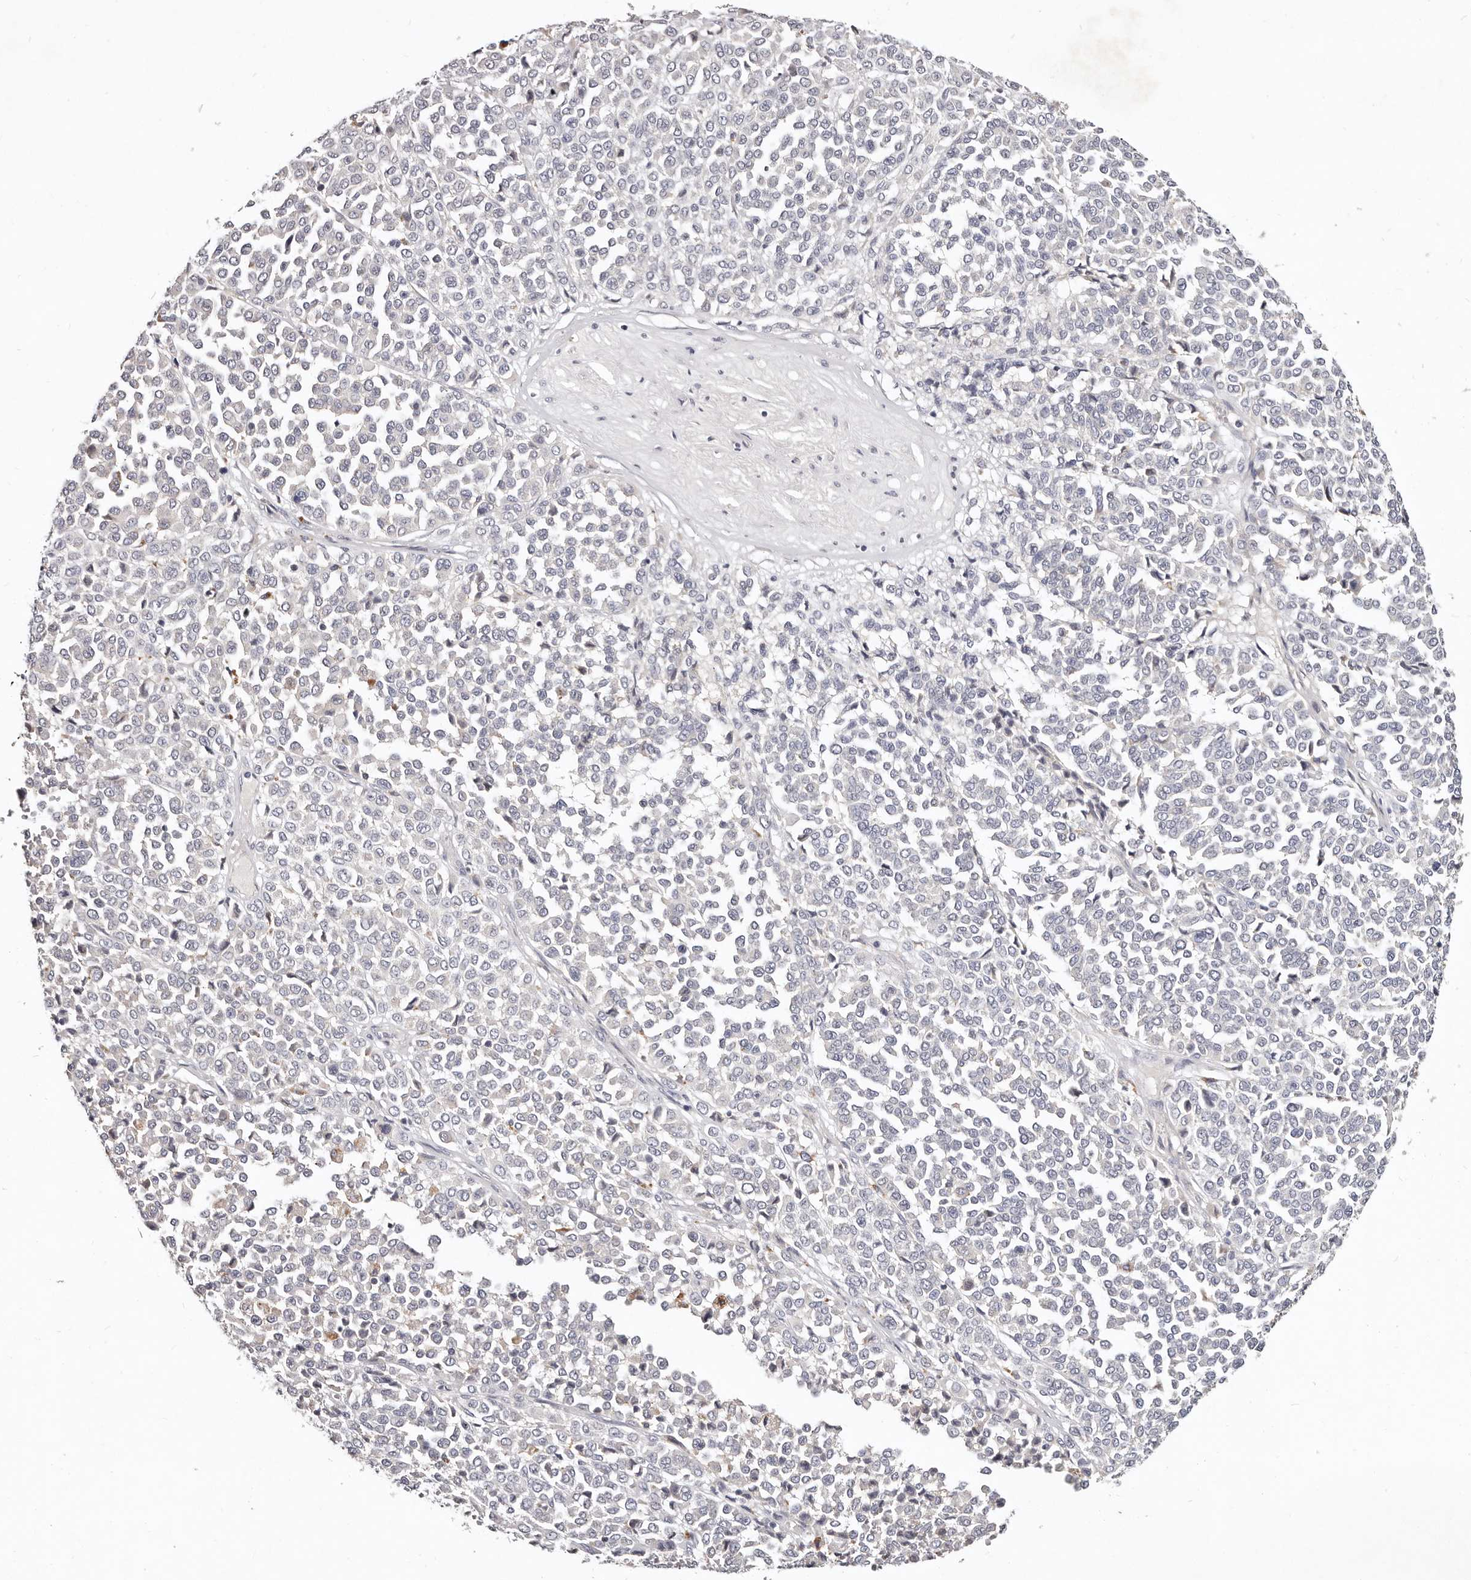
{"staining": {"intensity": "negative", "quantity": "none", "location": "none"}, "tissue": "melanoma", "cell_type": "Tumor cells", "image_type": "cancer", "snomed": [{"axis": "morphology", "description": "Malignant melanoma, Metastatic site"}, {"axis": "topography", "description": "Pancreas"}], "caption": "Tumor cells show no significant staining in malignant melanoma (metastatic site).", "gene": "MRPS33", "patient": {"sex": "female", "age": 30}}